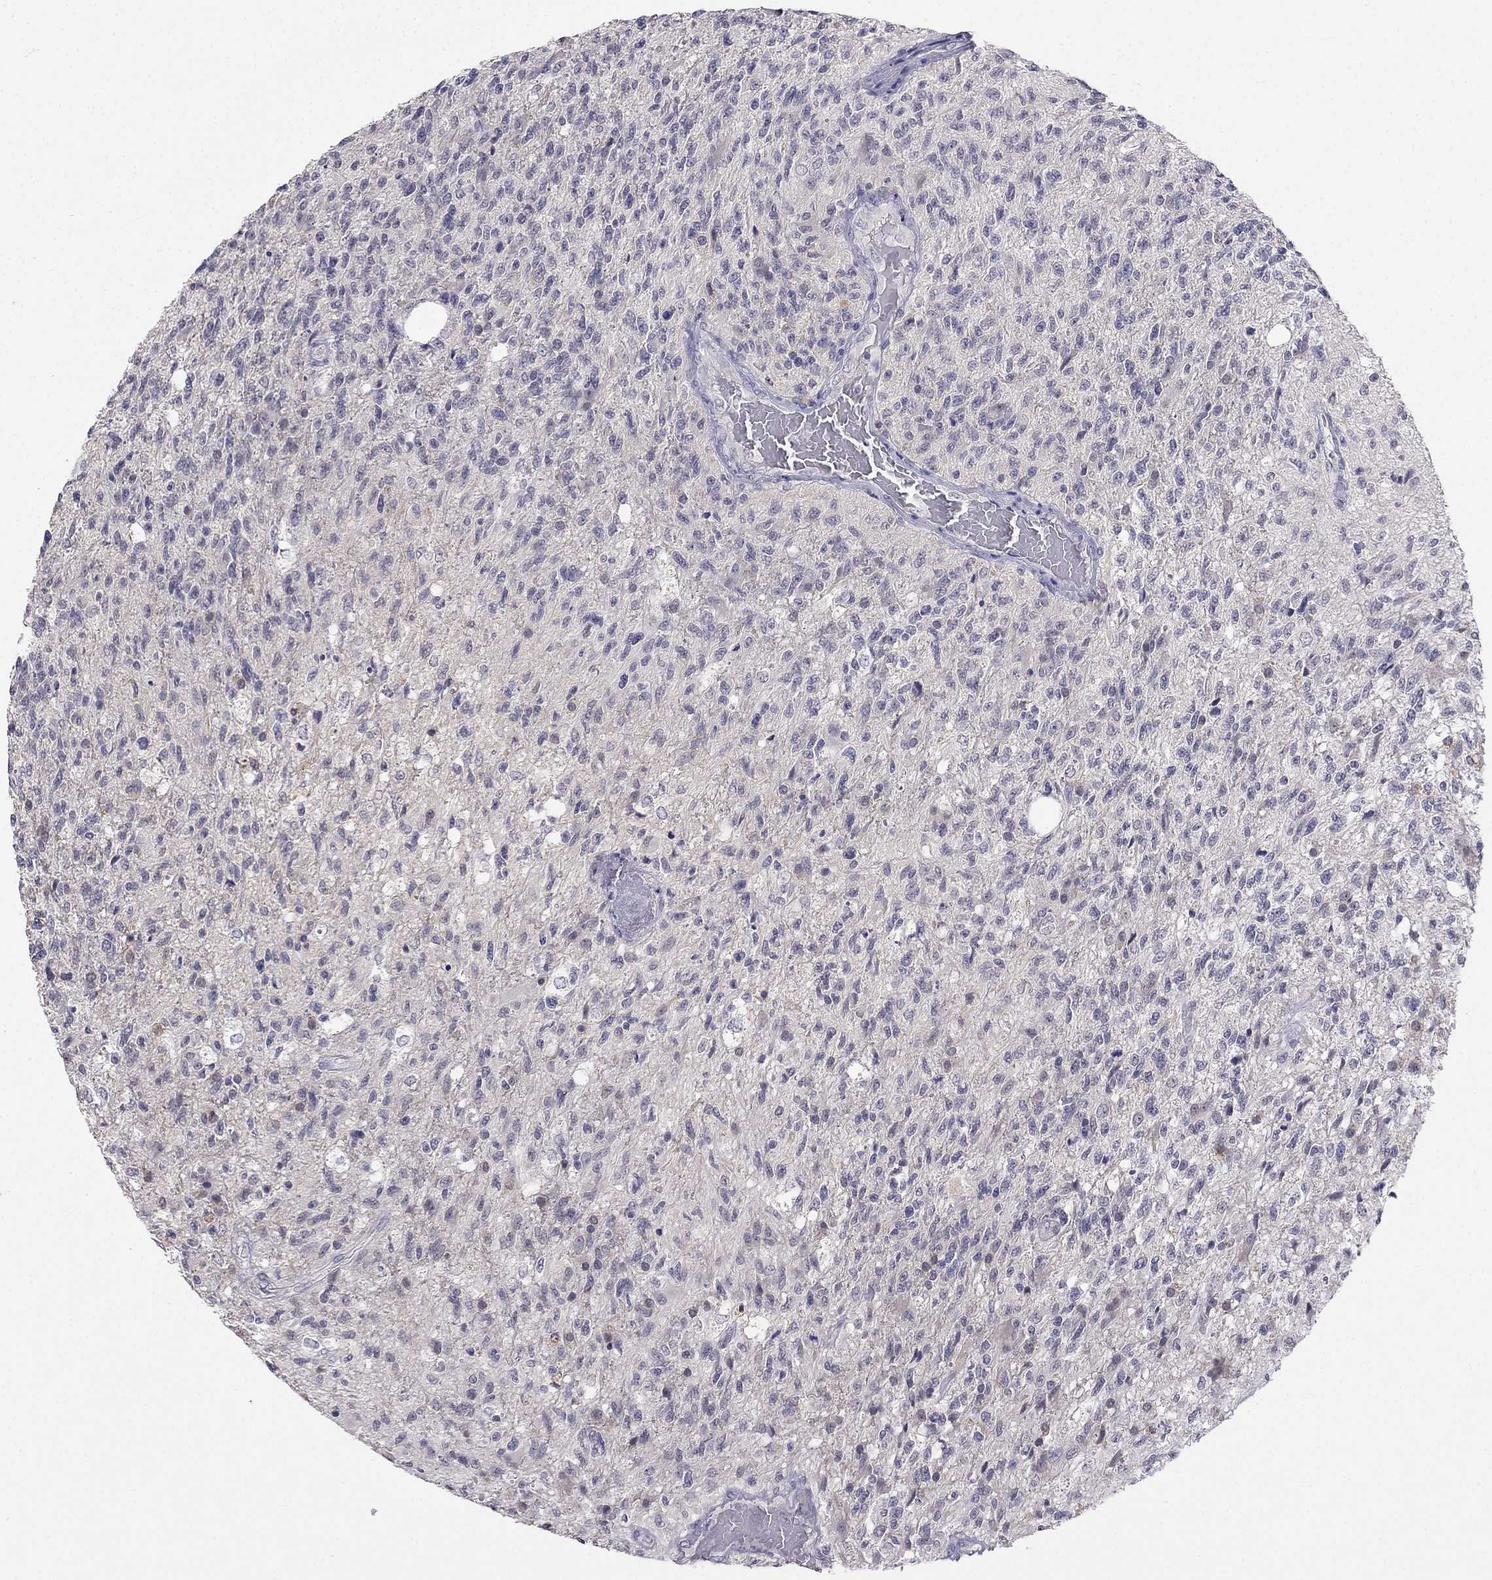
{"staining": {"intensity": "negative", "quantity": "none", "location": "none"}, "tissue": "glioma", "cell_type": "Tumor cells", "image_type": "cancer", "snomed": [{"axis": "morphology", "description": "Glioma, malignant, High grade"}, {"axis": "topography", "description": "Brain"}], "caption": "The immunohistochemistry photomicrograph has no significant staining in tumor cells of glioma tissue.", "gene": "C16orf89", "patient": {"sex": "male", "age": 56}}